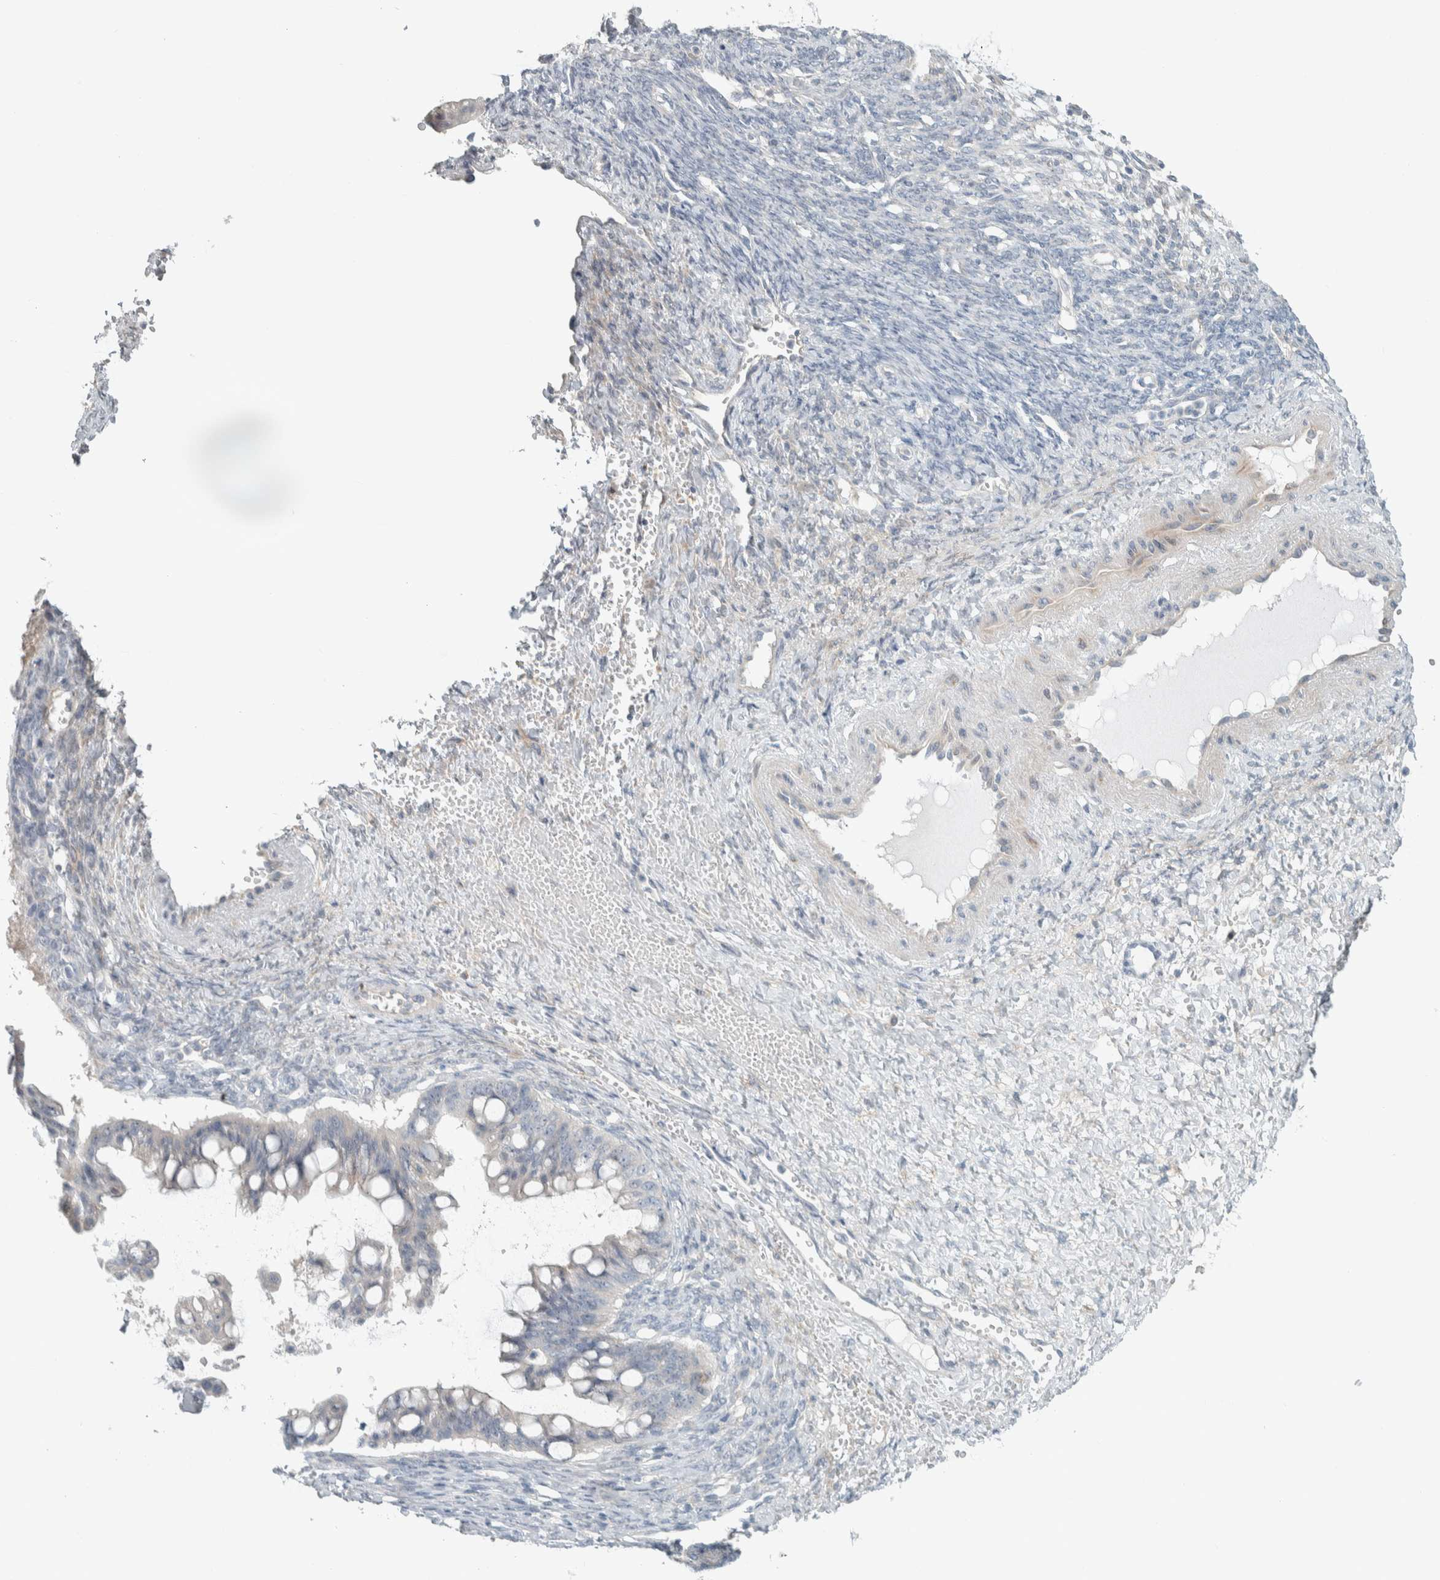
{"staining": {"intensity": "negative", "quantity": "none", "location": "none"}, "tissue": "ovarian cancer", "cell_type": "Tumor cells", "image_type": "cancer", "snomed": [{"axis": "morphology", "description": "Cystadenocarcinoma, mucinous, NOS"}, {"axis": "topography", "description": "Ovary"}], "caption": "This is an immunohistochemistry (IHC) photomicrograph of ovarian cancer. There is no positivity in tumor cells.", "gene": "HGS", "patient": {"sex": "female", "age": 73}}